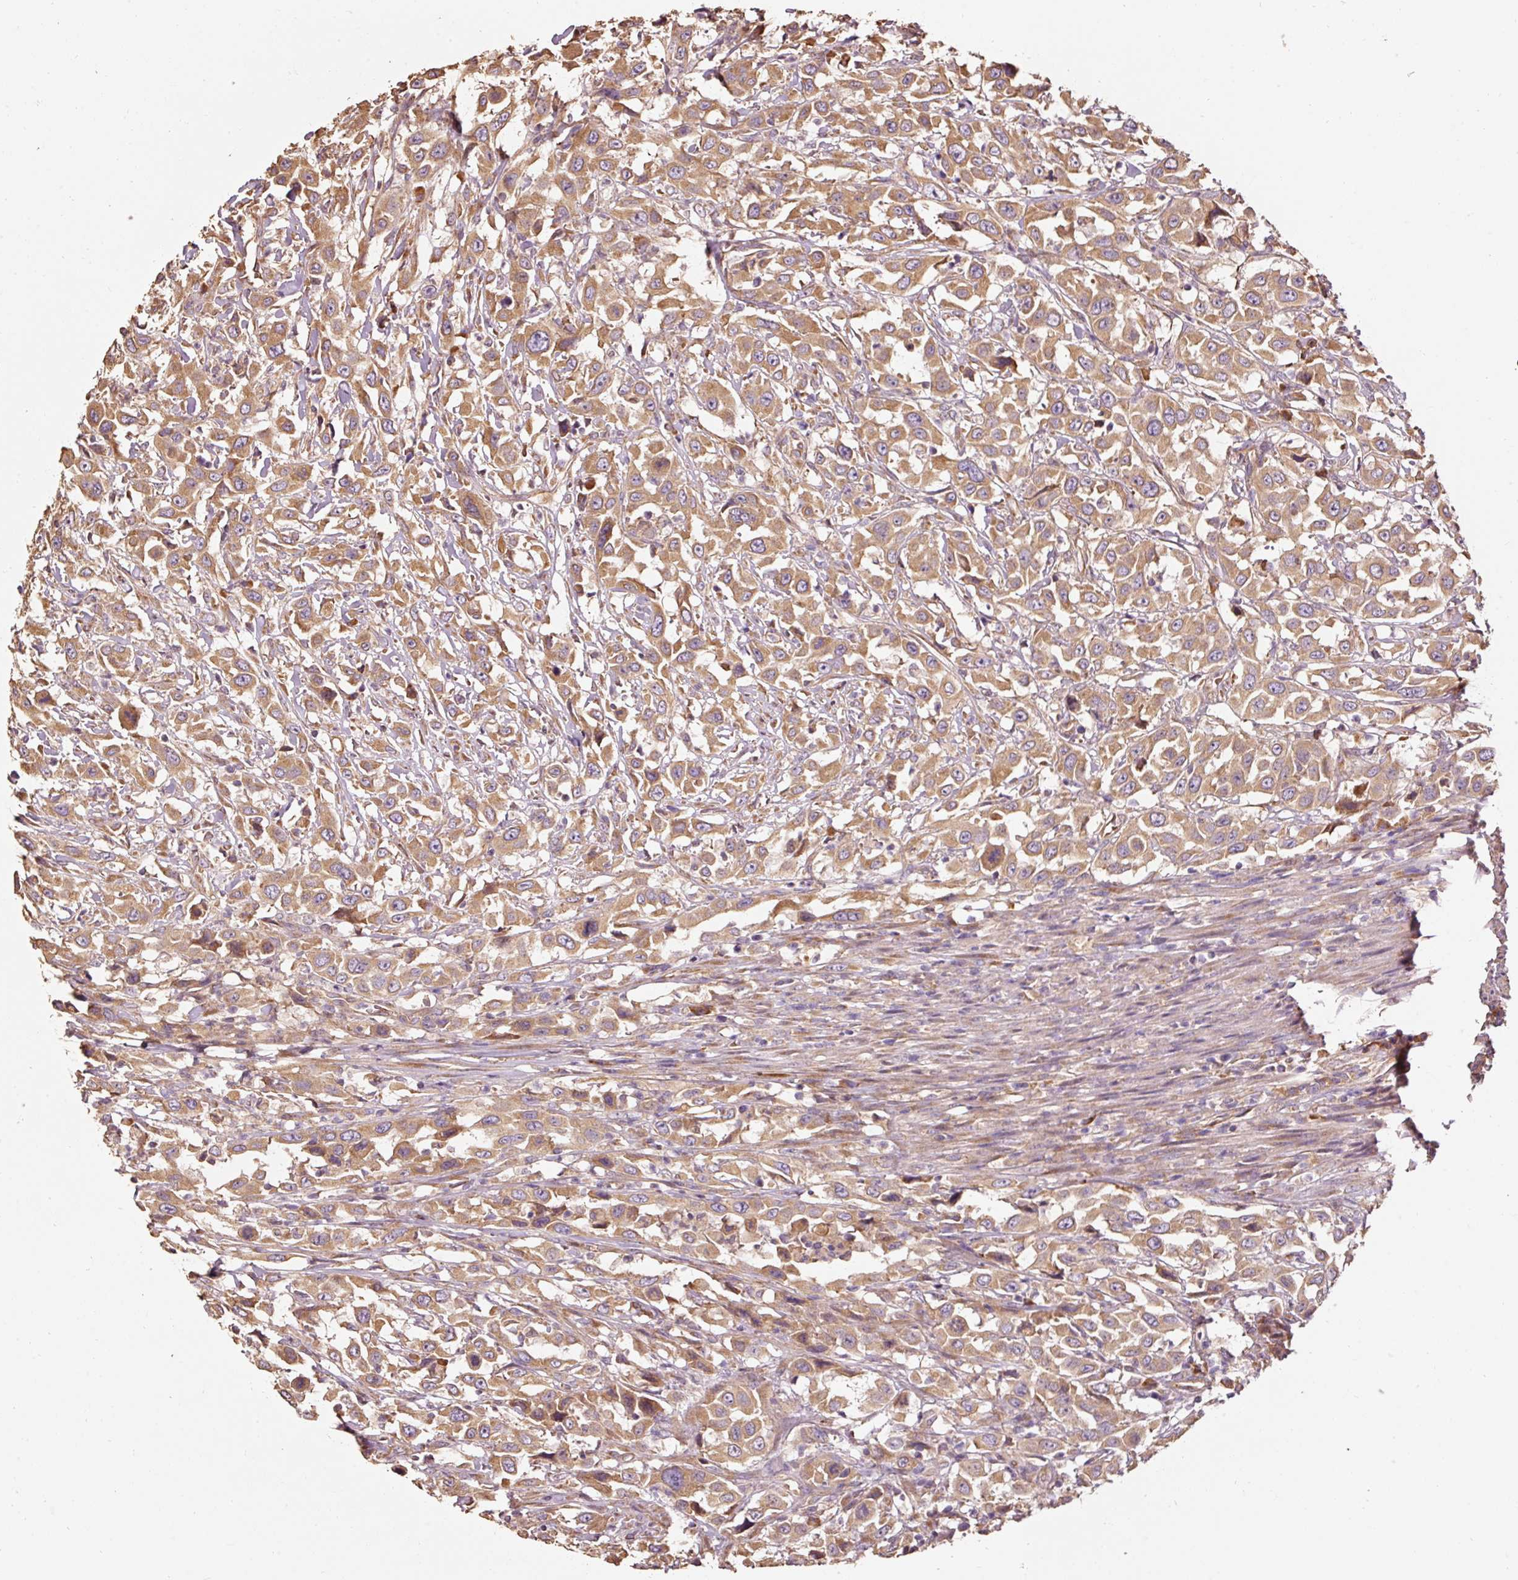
{"staining": {"intensity": "moderate", "quantity": ">75%", "location": "cytoplasmic/membranous"}, "tissue": "urothelial cancer", "cell_type": "Tumor cells", "image_type": "cancer", "snomed": [{"axis": "morphology", "description": "Urothelial carcinoma, High grade"}, {"axis": "topography", "description": "Urinary bladder"}], "caption": "This is a micrograph of immunohistochemistry (IHC) staining of urothelial cancer, which shows moderate expression in the cytoplasmic/membranous of tumor cells.", "gene": "EFHC1", "patient": {"sex": "male", "age": 61}}